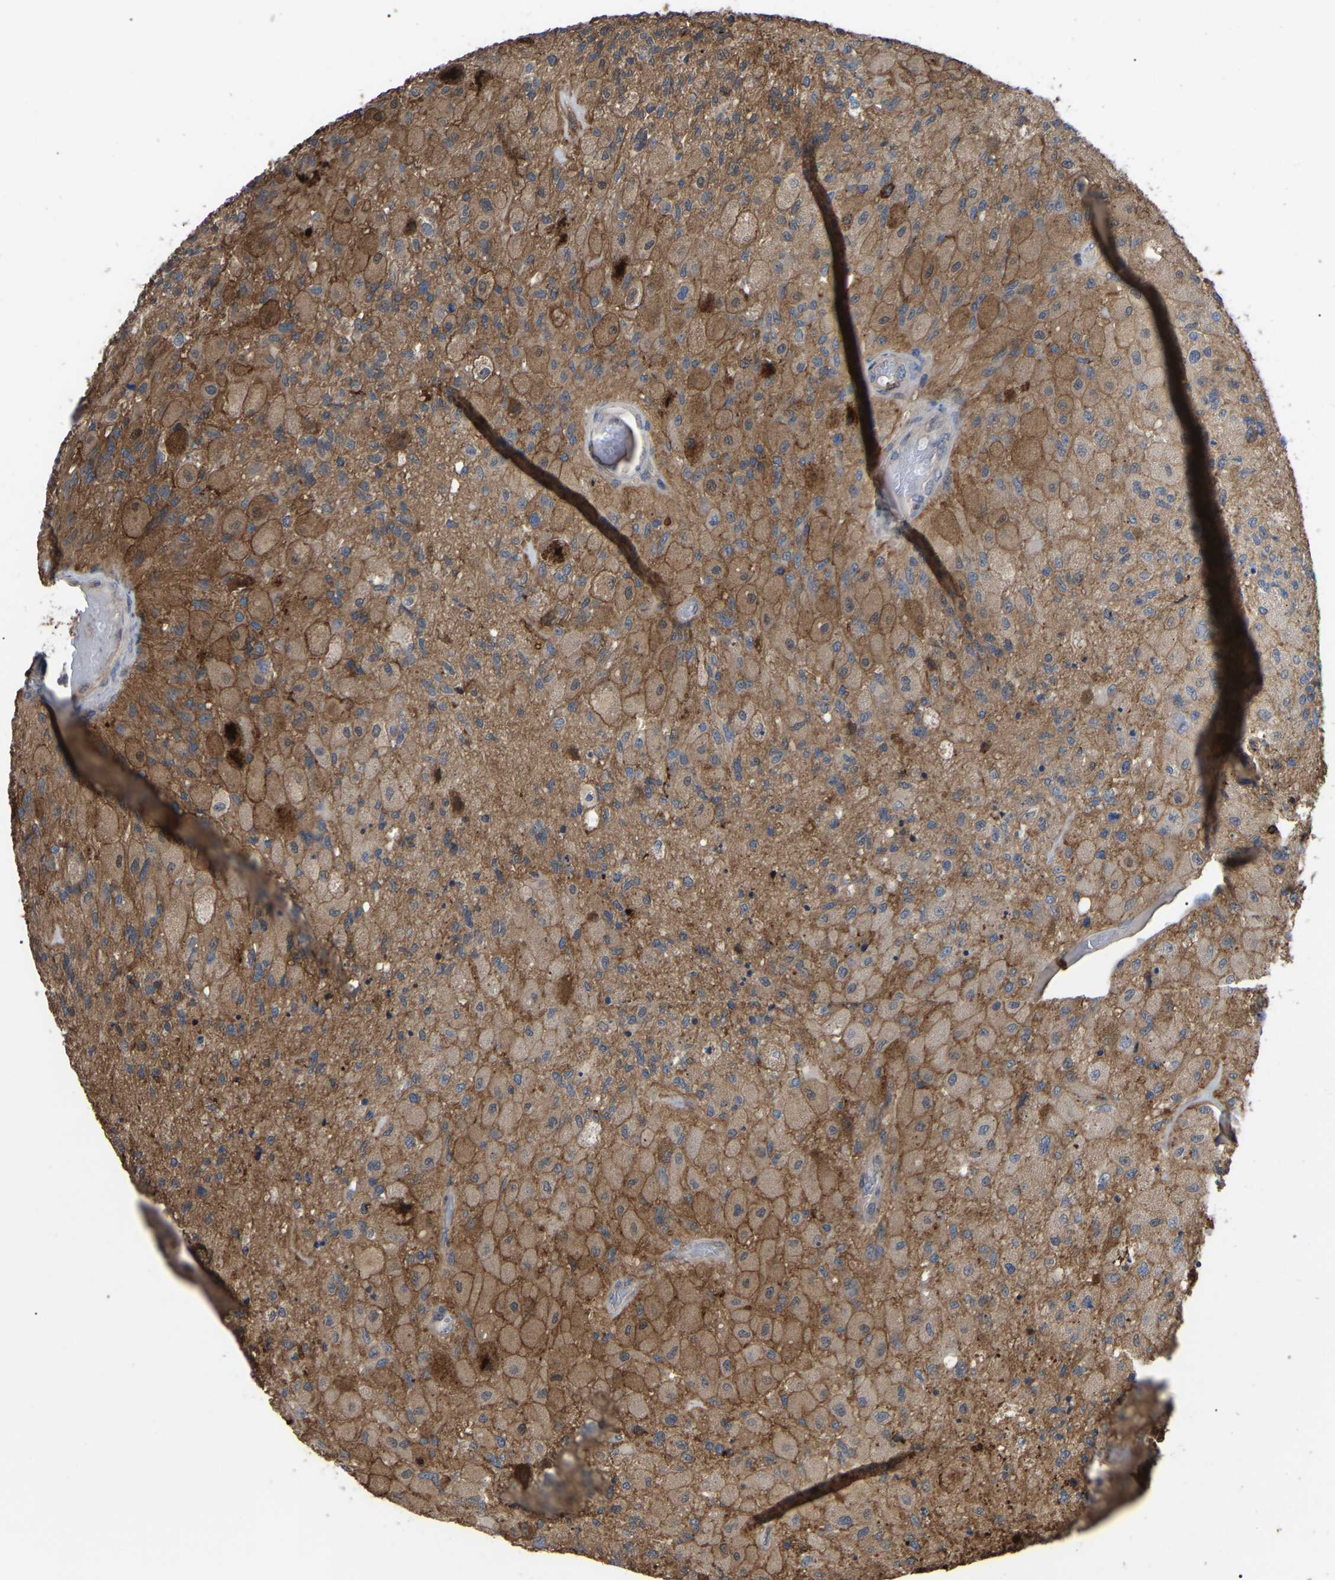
{"staining": {"intensity": "moderate", "quantity": ">75%", "location": "cytoplasmic/membranous"}, "tissue": "glioma", "cell_type": "Tumor cells", "image_type": "cancer", "snomed": [{"axis": "morphology", "description": "Normal tissue, NOS"}, {"axis": "morphology", "description": "Glioma, malignant, High grade"}, {"axis": "topography", "description": "Cerebral cortex"}], "caption": "Glioma stained for a protein (brown) exhibits moderate cytoplasmic/membranous positive positivity in about >75% of tumor cells.", "gene": "CIT", "patient": {"sex": "male", "age": 77}}